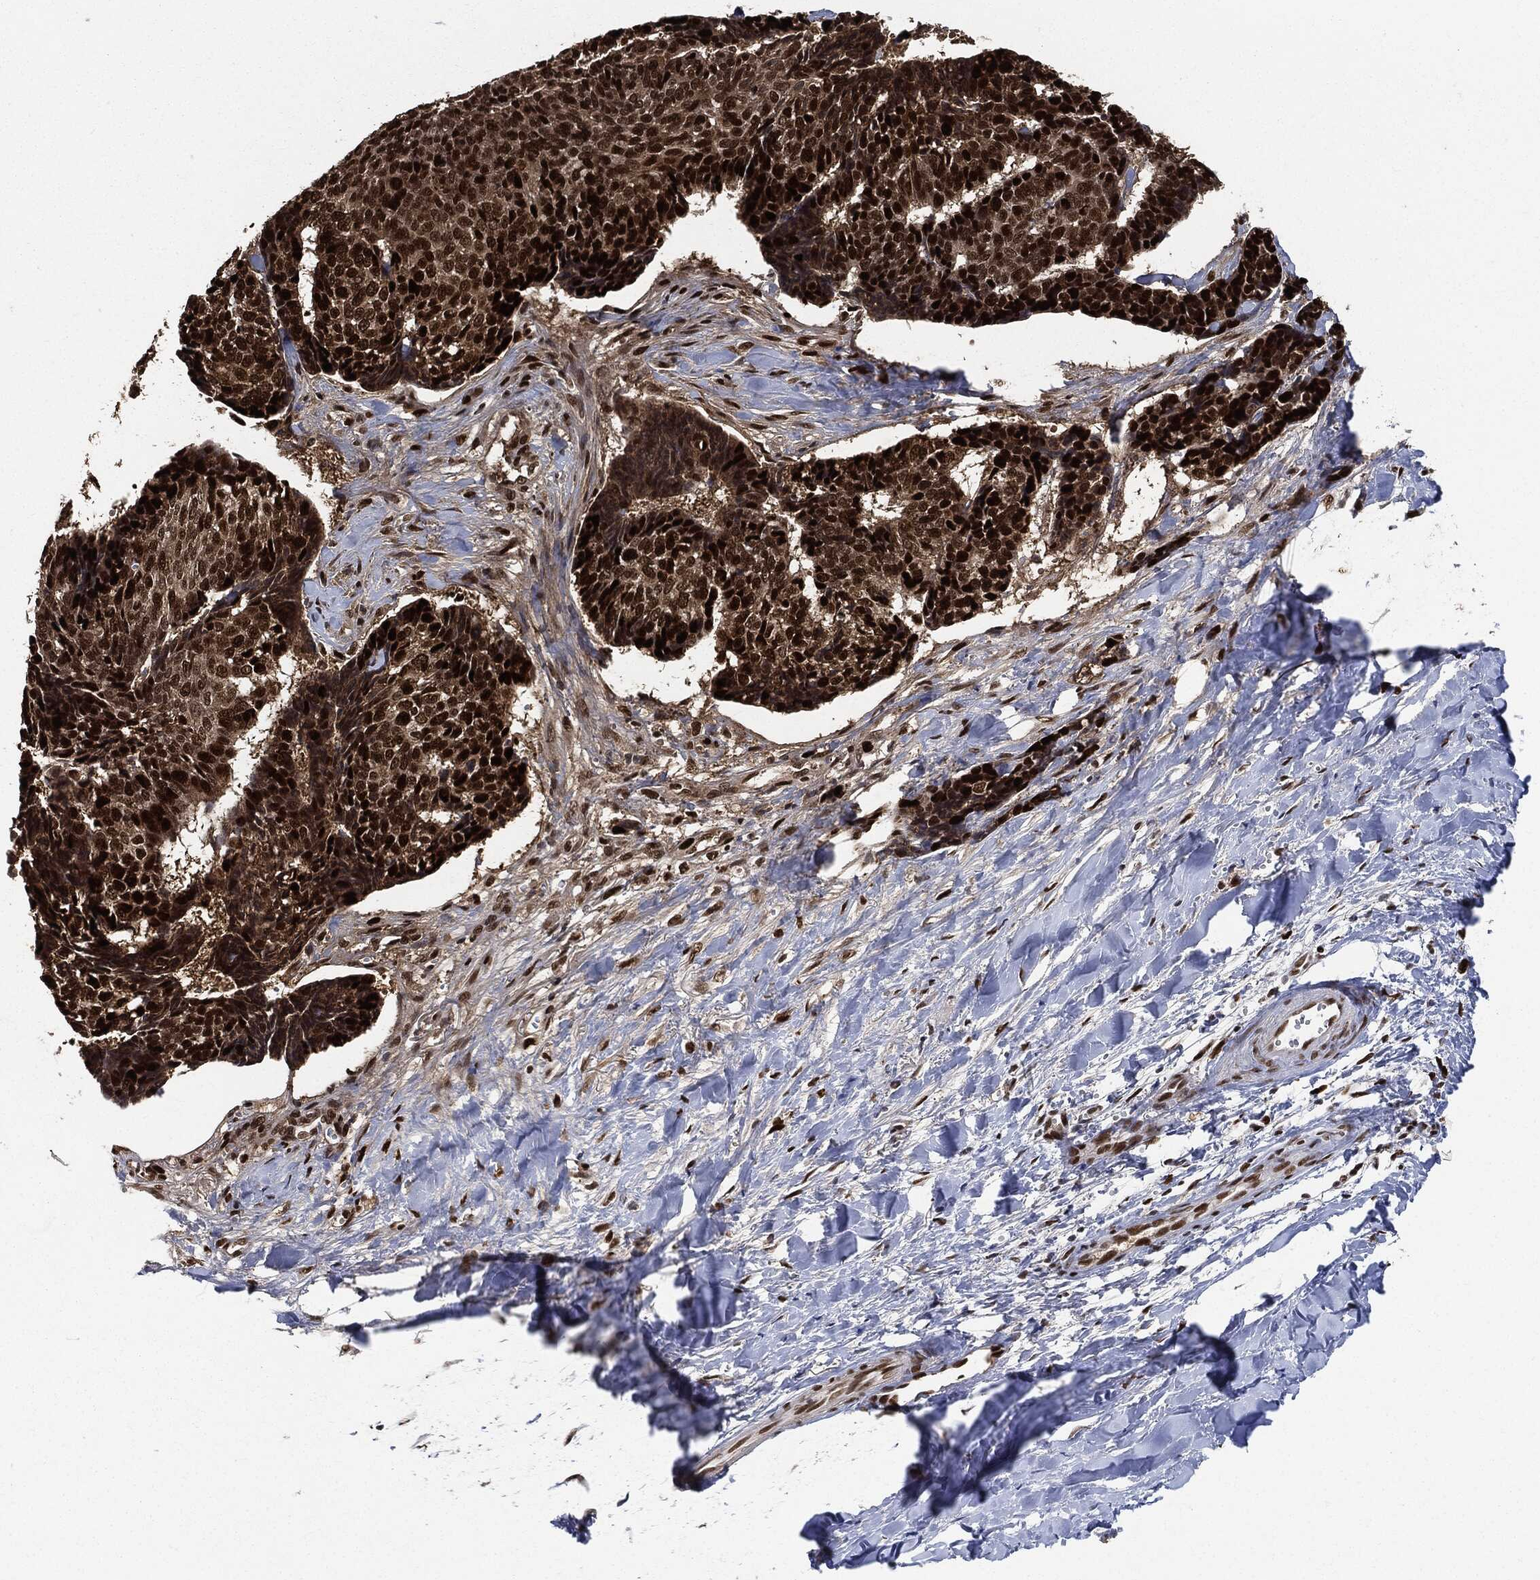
{"staining": {"intensity": "strong", "quantity": ">75%", "location": "nuclear"}, "tissue": "skin cancer", "cell_type": "Tumor cells", "image_type": "cancer", "snomed": [{"axis": "morphology", "description": "Basal cell carcinoma"}, {"axis": "topography", "description": "Skin"}], "caption": "Skin cancer (basal cell carcinoma) stained with a brown dye reveals strong nuclear positive positivity in about >75% of tumor cells.", "gene": "PCNA", "patient": {"sex": "male", "age": 86}}